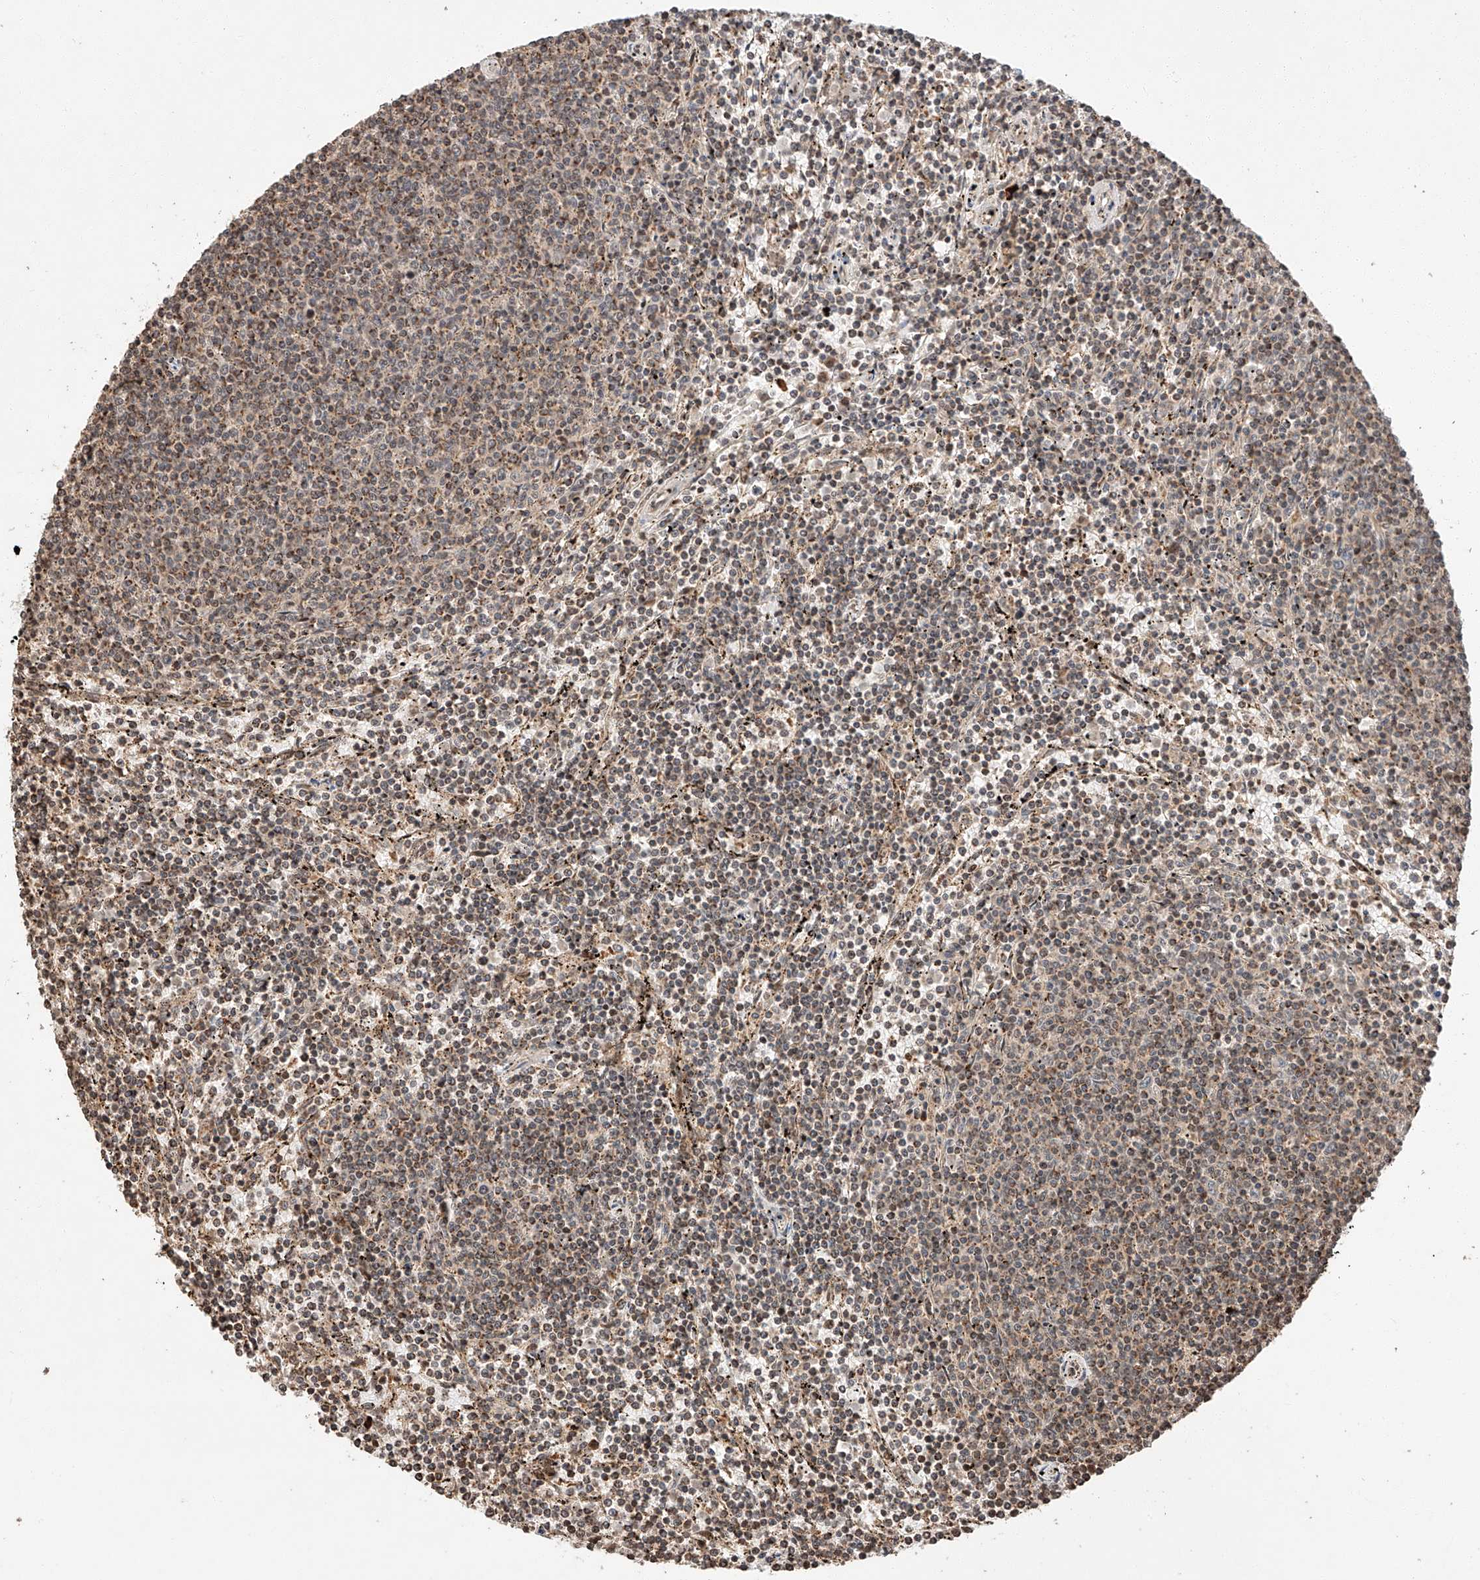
{"staining": {"intensity": "weak", "quantity": "25%-75%", "location": "cytoplasmic/membranous"}, "tissue": "lymphoma", "cell_type": "Tumor cells", "image_type": "cancer", "snomed": [{"axis": "morphology", "description": "Malignant lymphoma, non-Hodgkin's type, Low grade"}, {"axis": "topography", "description": "Spleen"}], "caption": "High-magnification brightfield microscopy of malignant lymphoma, non-Hodgkin's type (low-grade) stained with DAB (brown) and counterstained with hematoxylin (blue). tumor cells exhibit weak cytoplasmic/membranous positivity is present in about25%-75% of cells.", "gene": "ARHGAP33", "patient": {"sex": "female", "age": 50}}